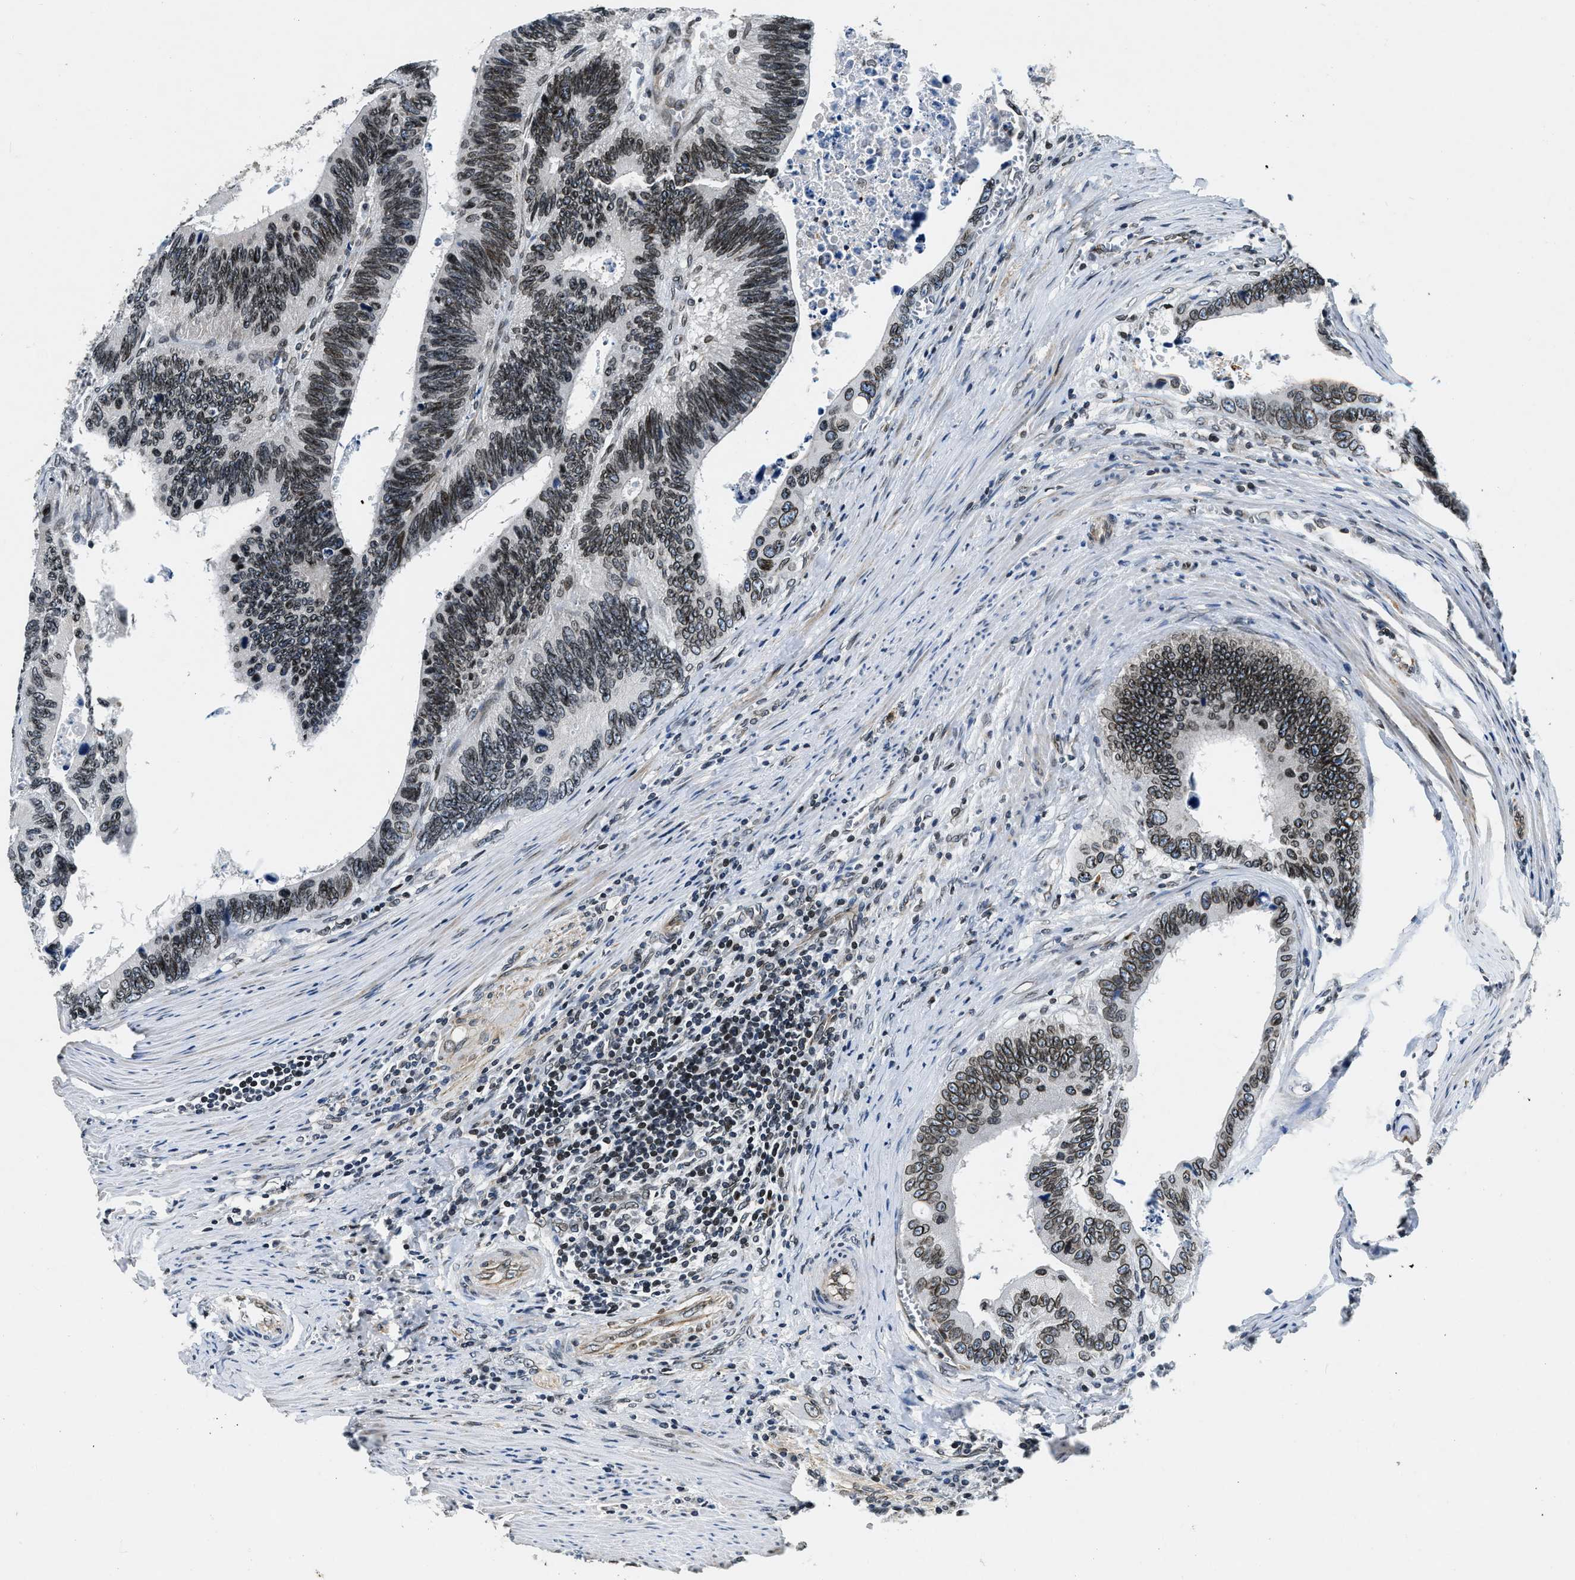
{"staining": {"intensity": "moderate", "quantity": ">75%", "location": "nuclear"}, "tissue": "colorectal cancer", "cell_type": "Tumor cells", "image_type": "cancer", "snomed": [{"axis": "morphology", "description": "Adenocarcinoma, NOS"}, {"axis": "topography", "description": "Colon"}], "caption": "A photomicrograph of colorectal cancer stained for a protein exhibits moderate nuclear brown staining in tumor cells.", "gene": "ZC3HC1", "patient": {"sex": "male", "age": 72}}